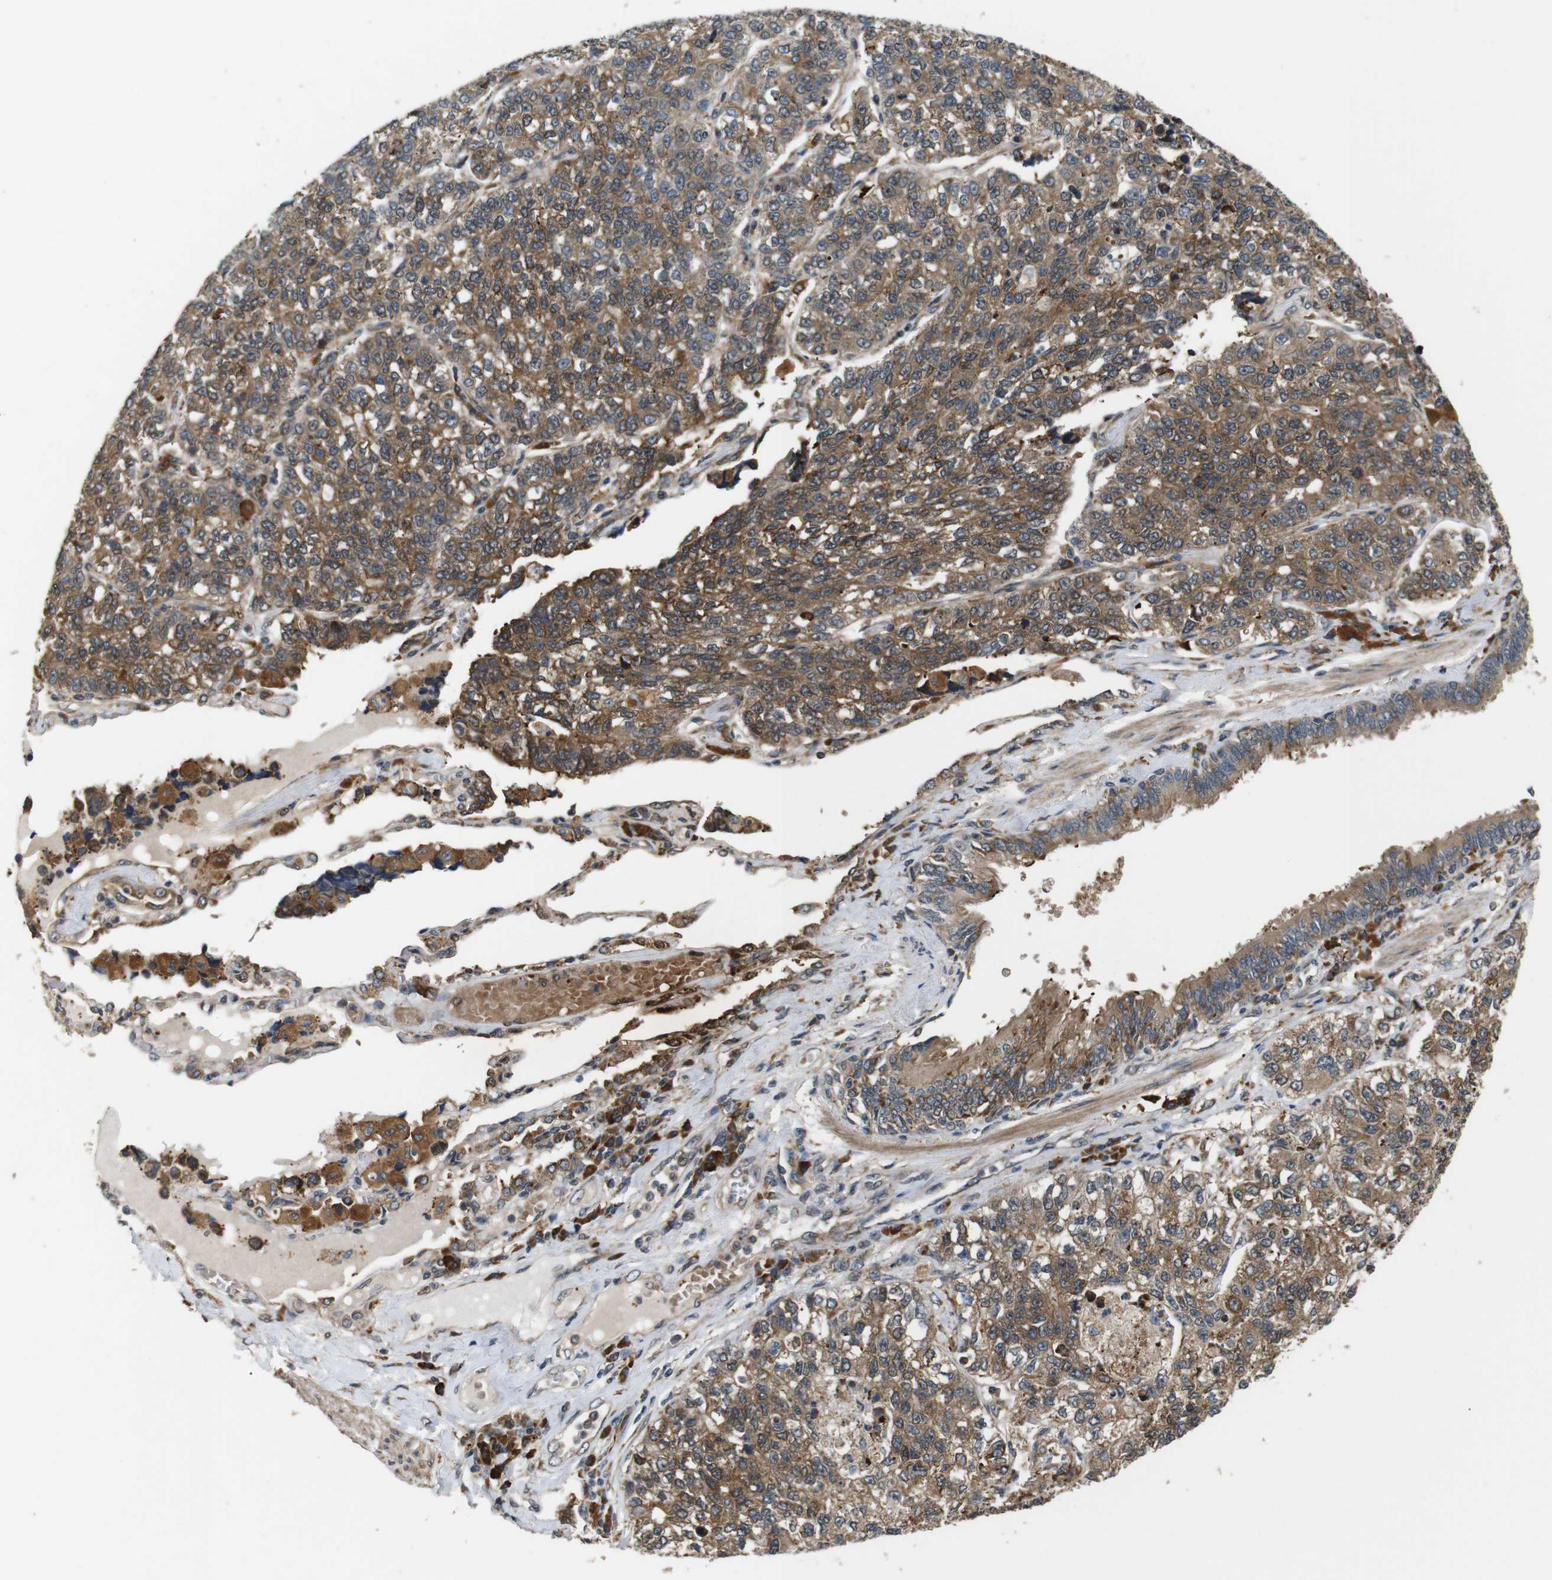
{"staining": {"intensity": "moderate", "quantity": ">75%", "location": "cytoplasmic/membranous"}, "tissue": "lung cancer", "cell_type": "Tumor cells", "image_type": "cancer", "snomed": [{"axis": "morphology", "description": "Adenocarcinoma, NOS"}, {"axis": "topography", "description": "Lung"}], "caption": "Immunohistochemistry (IHC) of human lung adenocarcinoma exhibits medium levels of moderate cytoplasmic/membranous expression in about >75% of tumor cells.", "gene": "EPHB2", "patient": {"sex": "male", "age": 49}}